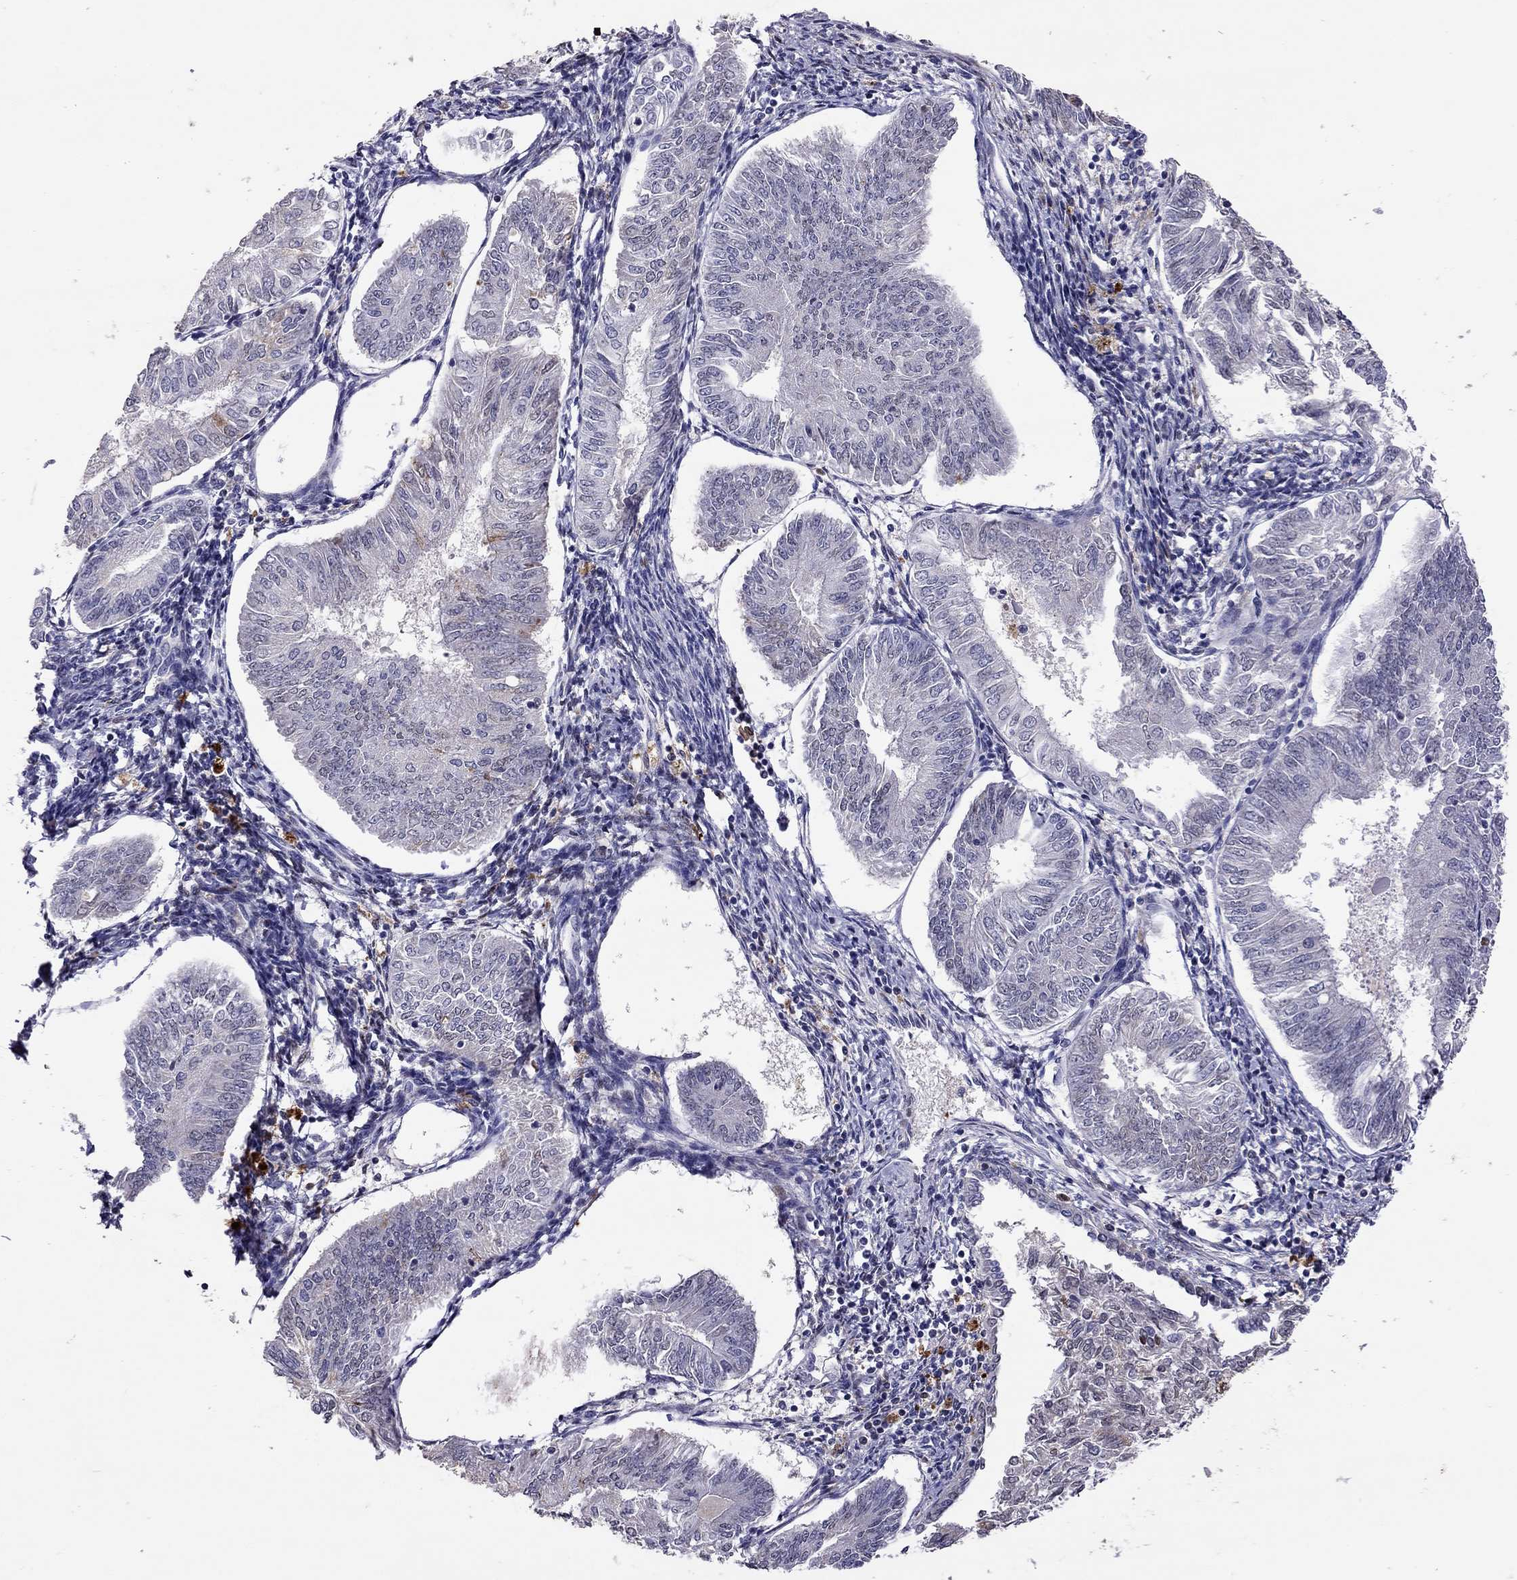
{"staining": {"intensity": "negative", "quantity": "none", "location": "none"}, "tissue": "endometrial cancer", "cell_type": "Tumor cells", "image_type": "cancer", "snomed": [{"axis": "morphology", "description": "Adenocarcinoma, NOS"}, {"axis": "topography", "description": "Endometrium"}], "caption": "Endometrial adenocarcinoma was stained to show a protein in brown. There is no significant positivity in tumor cells.", "gene": "SERPINA3", "patient": {"sex": "female", "age": 58}}